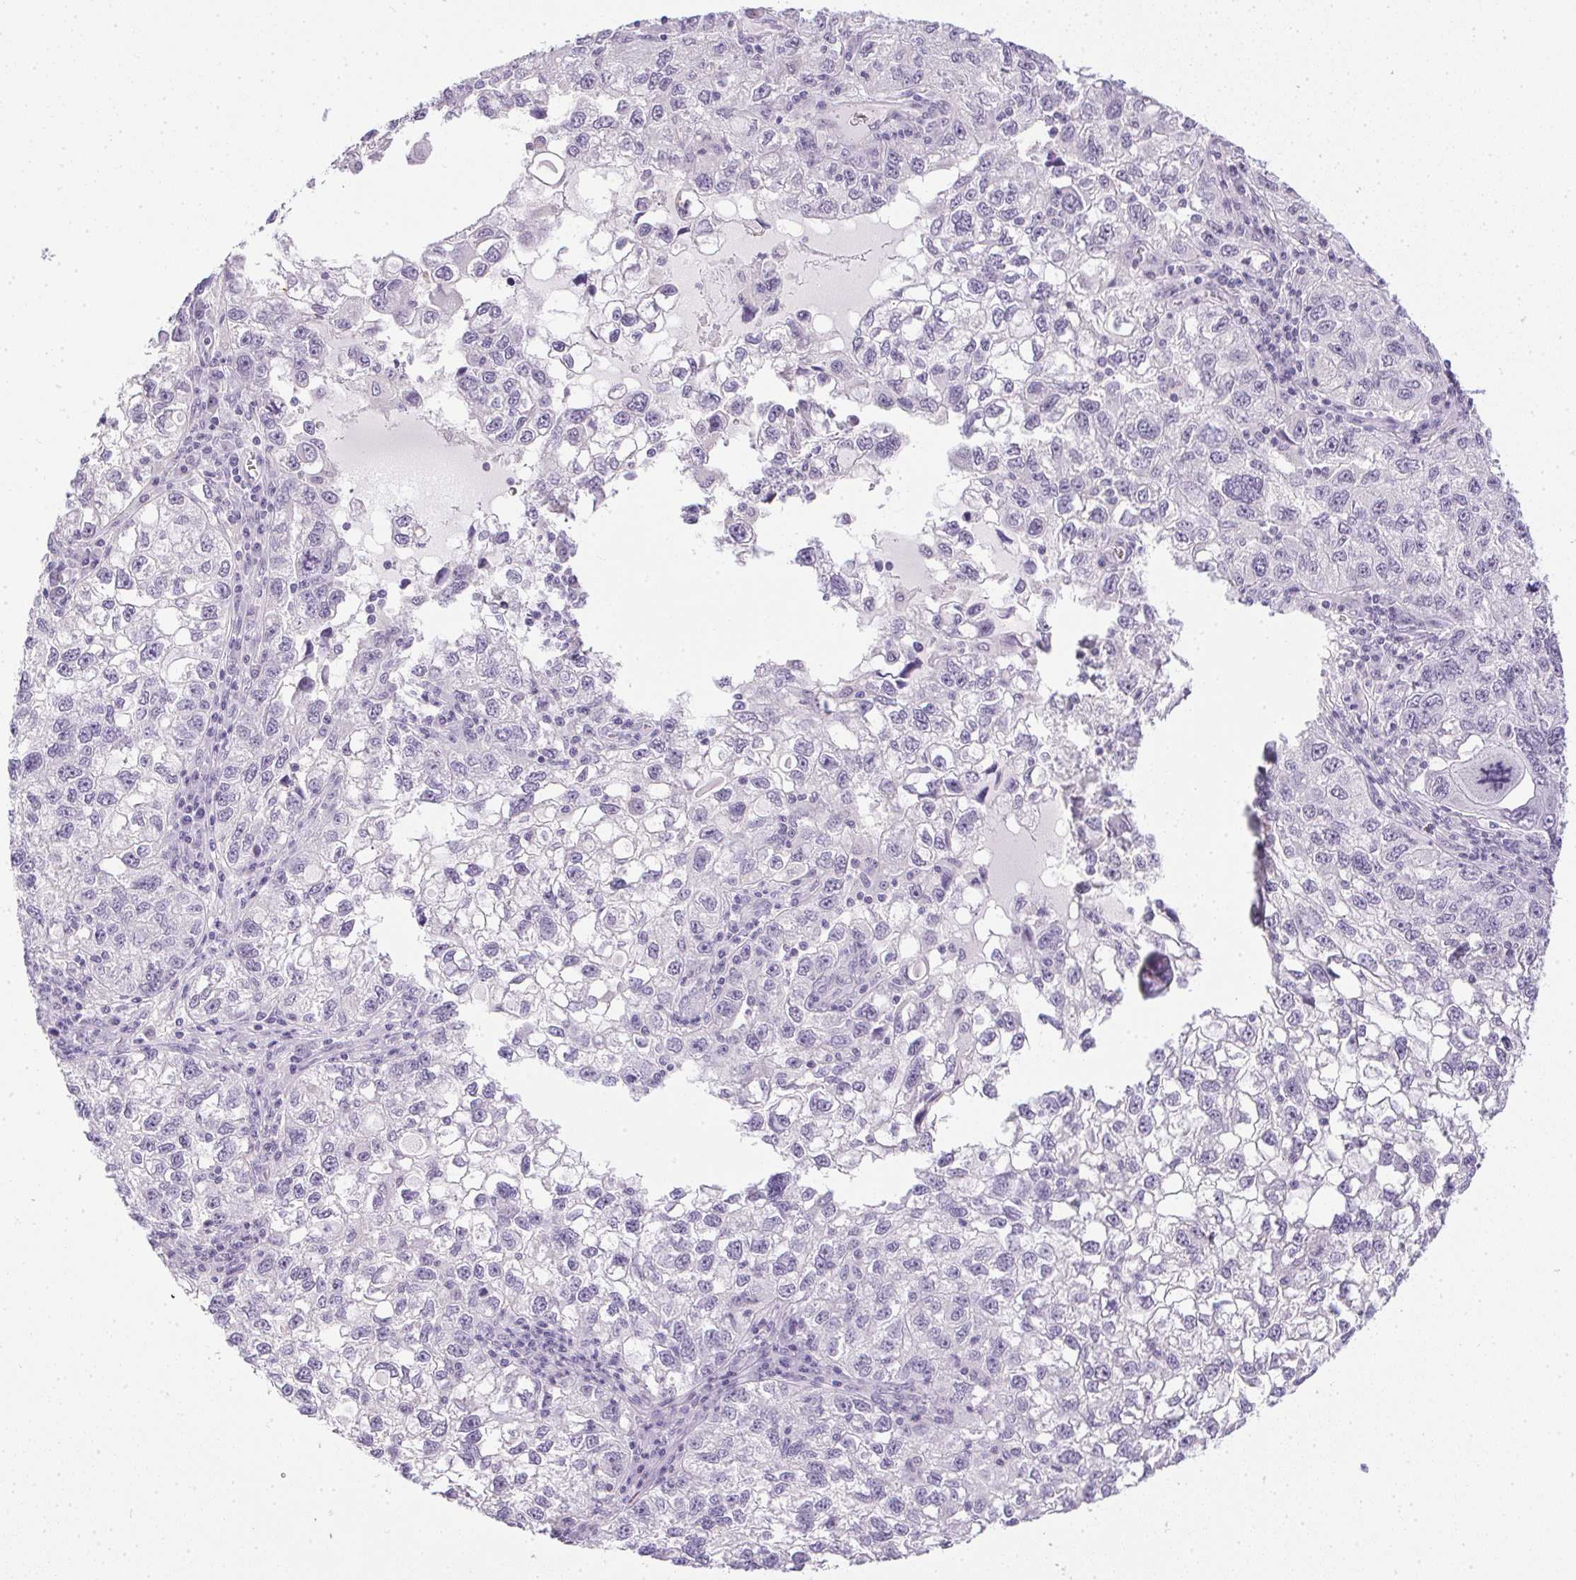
{"staining": {"intensity": "negative", "quantity": "none", "location": "none"}, "tissue": "cervical cancer", "cell_type": "Tumor cells", "image_type": "cancer", "snomed": [{"axis": "morphology", "description": "Squamous cell carcinoma, NOS"}, {"axis": "topography", "description": "Cervix"}], "caption": "An immunohistochemistry (IHC) histopathology image of cervical squamous cell carcinoma is shown. There is no staining in tumor cells of cervical squamous cell carcinoma.", "gene": "PRL", "patient": {"sex": "female", "age": 55}}